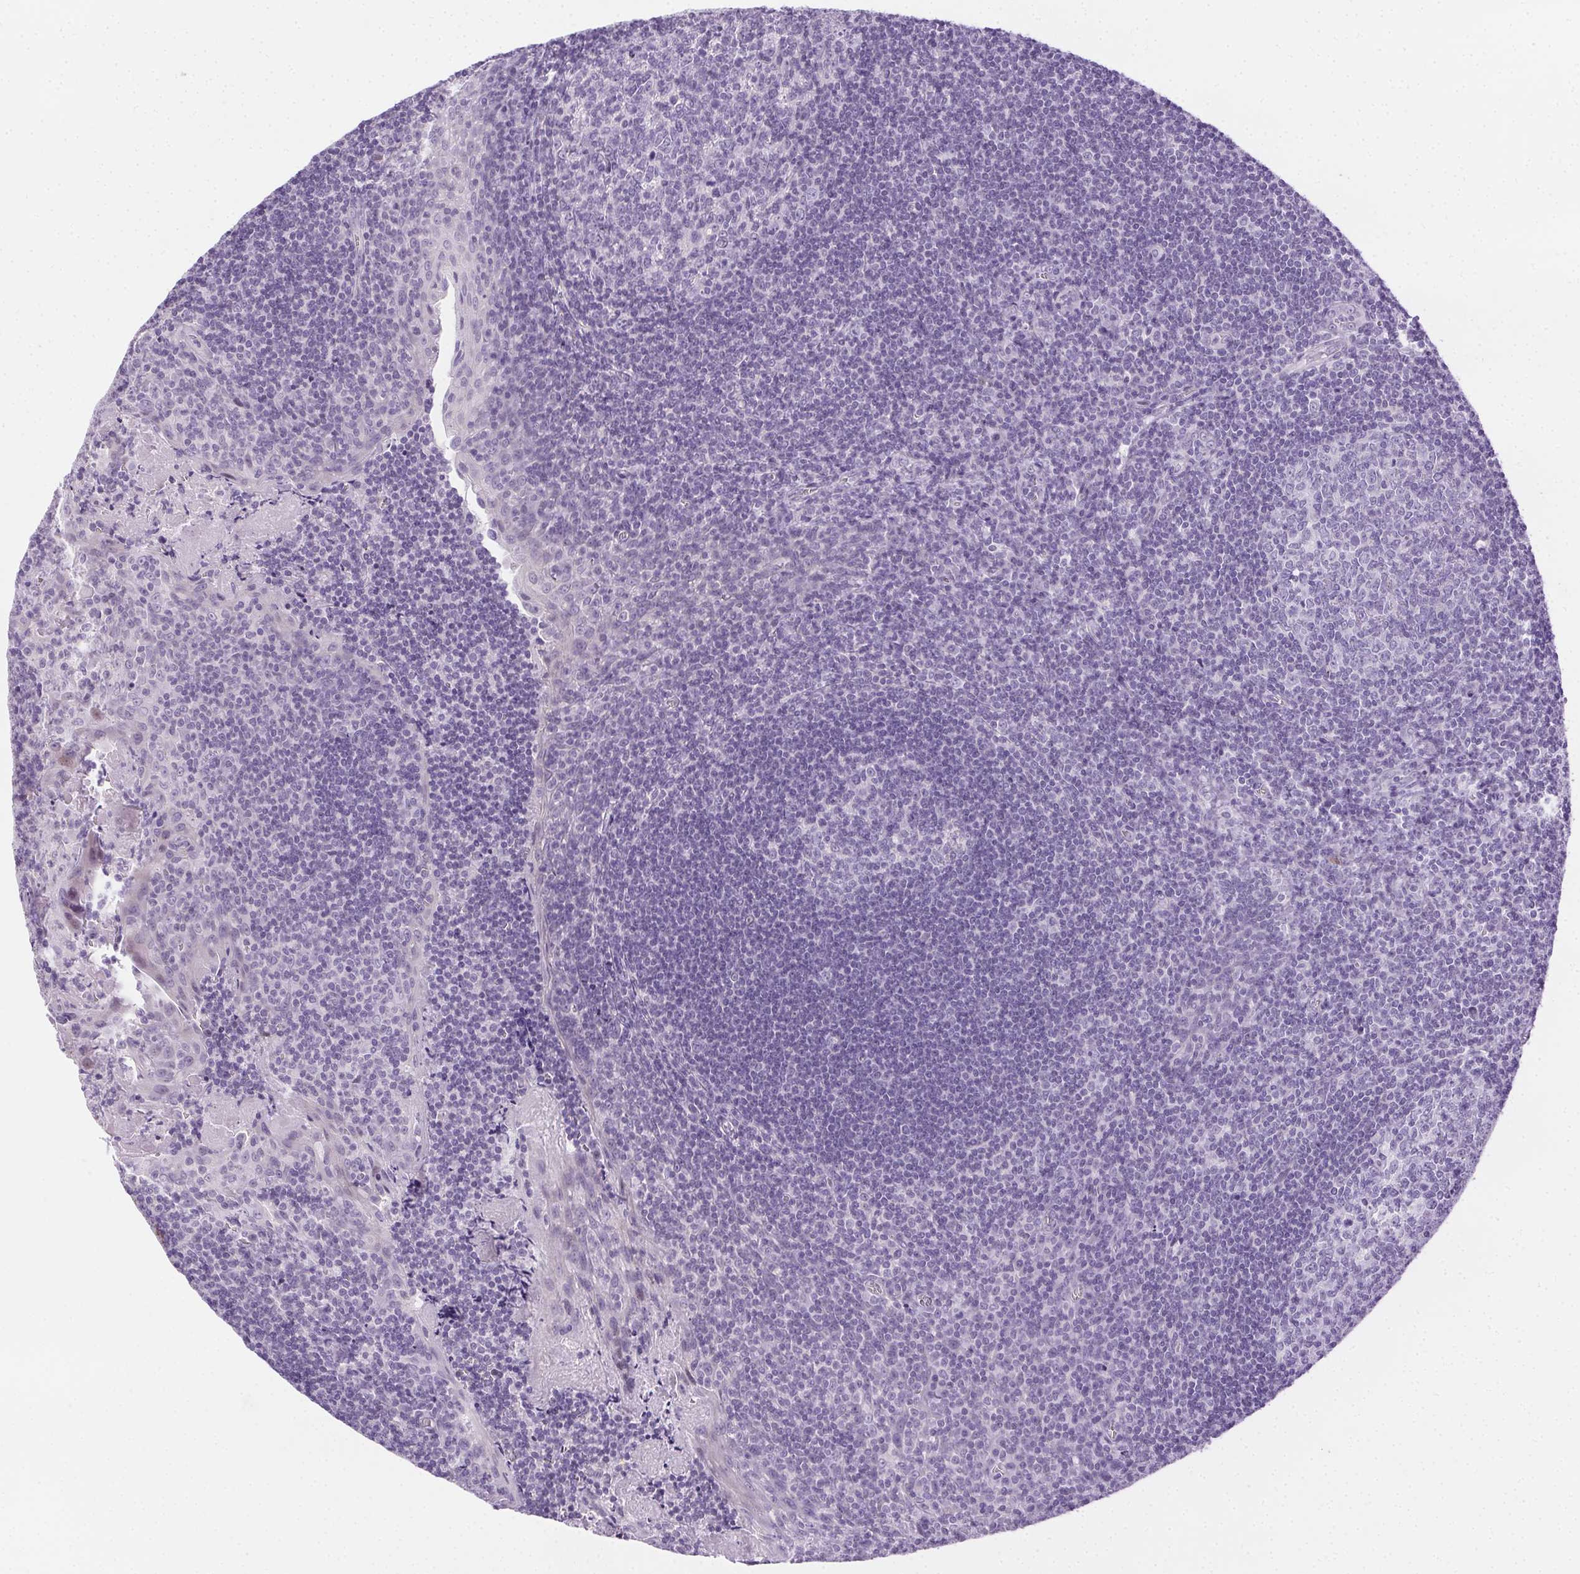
{"staining": {"intensity": "negative", "quantity": "none", "location": "none"}, "tissue": "tonsil", "cell_type": "Germinal center cells", "image_type": "normal", "snomed": [{"axis": "morphology", "description": "Normal tissue, NOS"}, {"axis": "morphology", "description": "Inflammation, NOS"}, {"axis": "topography", "description": "Tonsil"}], "caption": "IHC histopathology image of benign tonsil: human tonsil stained with DAB (3,3'-diaminobenzidine) shows no significant protein expression in germinal center cells.", "gene": "C20orf85", "patient": {"sex": "female", "age": 31}}